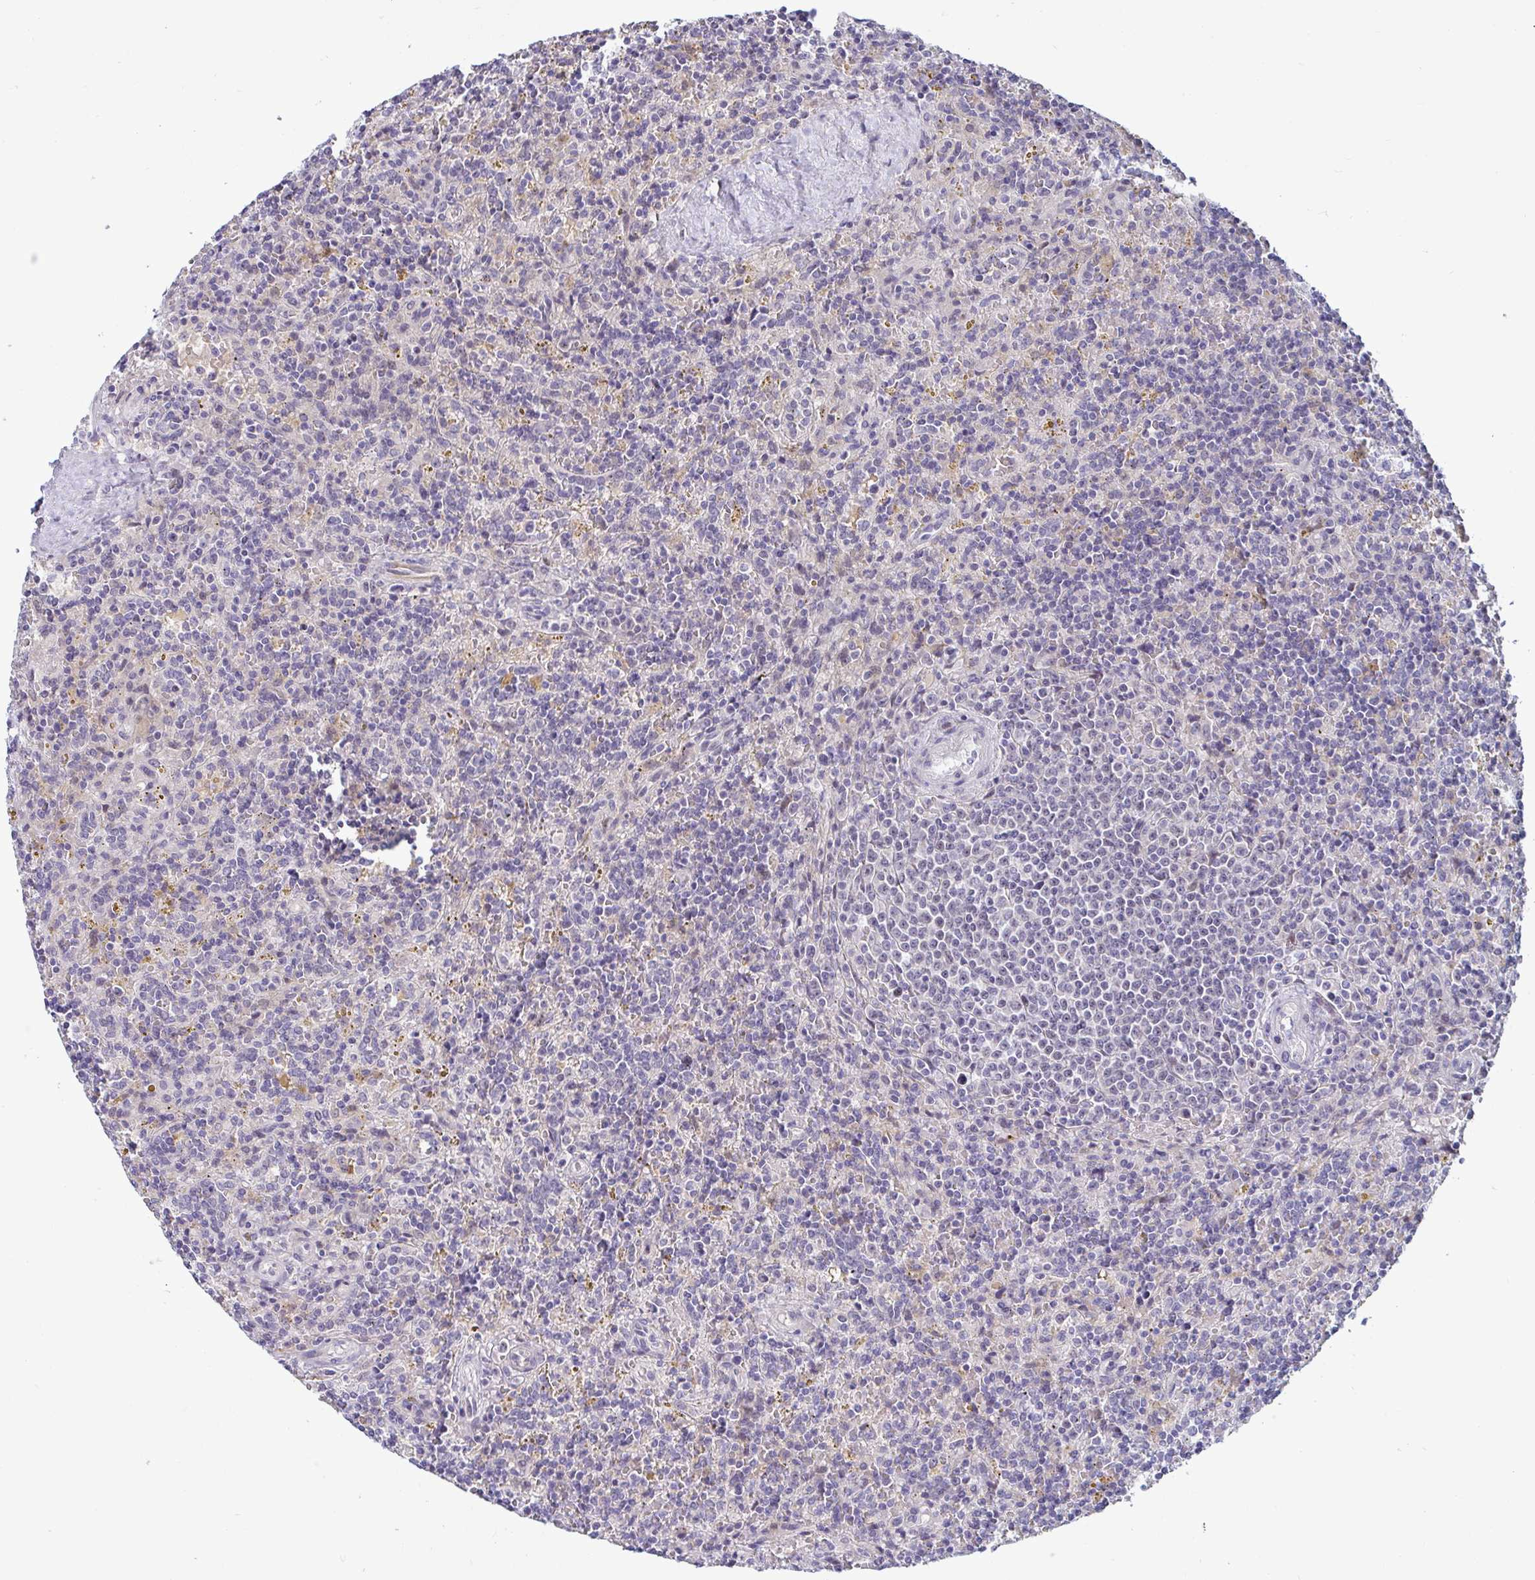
{"staining": {"intensity": "negative", "quantity": "none", "location": "none"}, "tissue": "lymphoma", "cell_type": "Tumor cells", "image_type": "cancer", "snomed": [{"axis": "morphology", "description": "Malignant lymphoma, non-Hodgkin's type, Low grade"}, {"axis": "topography", "description": "Spleen"}], "caption": "Immunohistochemistry photomicrograph of human lymphoma stained for a protein (brown), which reveals no expression in tumor cells. Nuclei are stained in blue.", "gene": "GSTM1", "patient": {"sex": "male", "age": 67}}